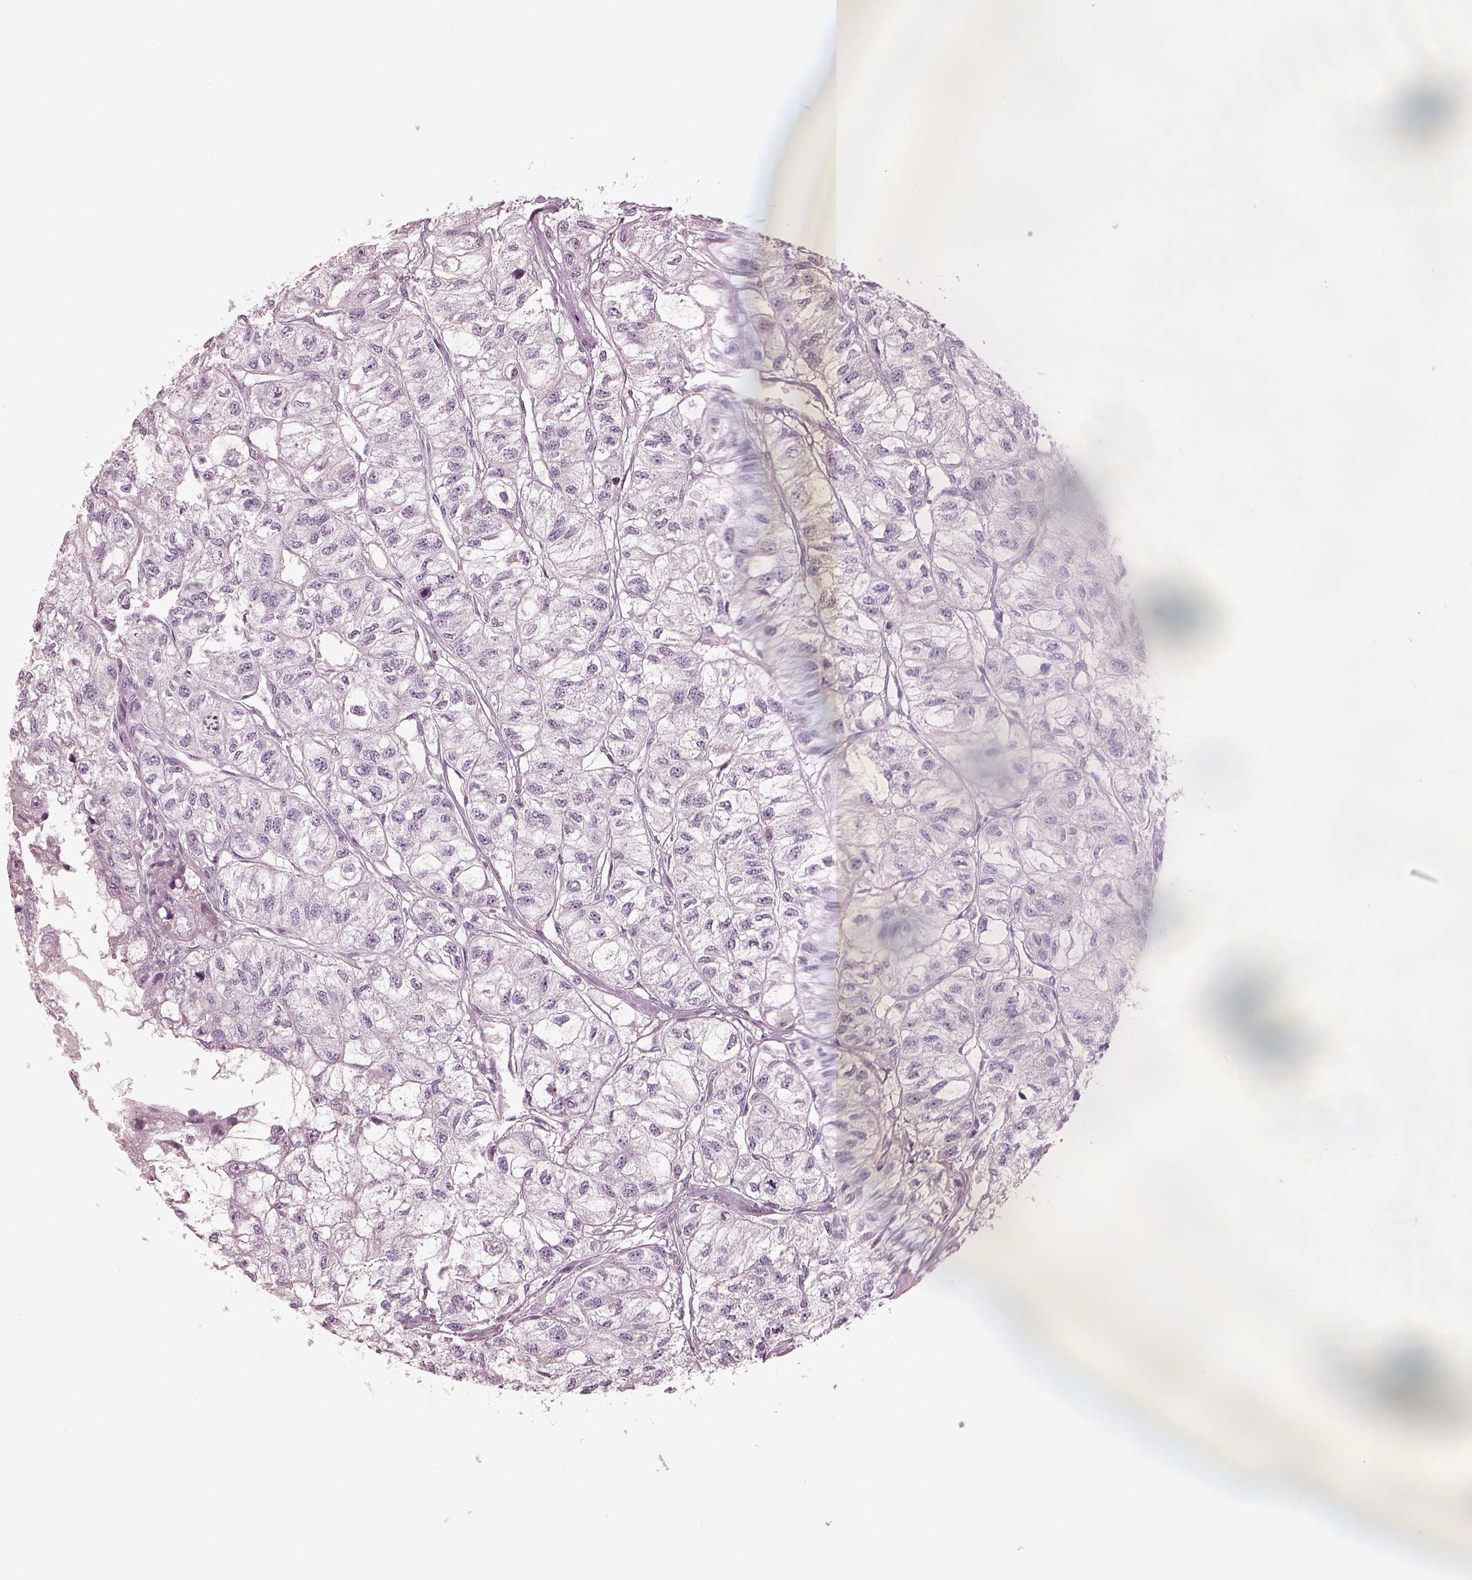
{"staining": {"intensity": "negative", "quantity": "none", "location": "none"}, "tissue": "renal cancer", "cell_type": "Tumor cells", "image_type": "cancer", "snomed": [{"axis": "morphology", "description": "Adenocarcinoma, NOS"}, {"axis": "topography", "description": "Kidney"}], "caption": "Immunohistochemistry photomicrograph of neoplastic tissue: human renal cancer stained with DAB demonstrates no significant protein staining in tumor cells.", "gene": "CSH1", "patient": {"sex": "male", "age": 56}}